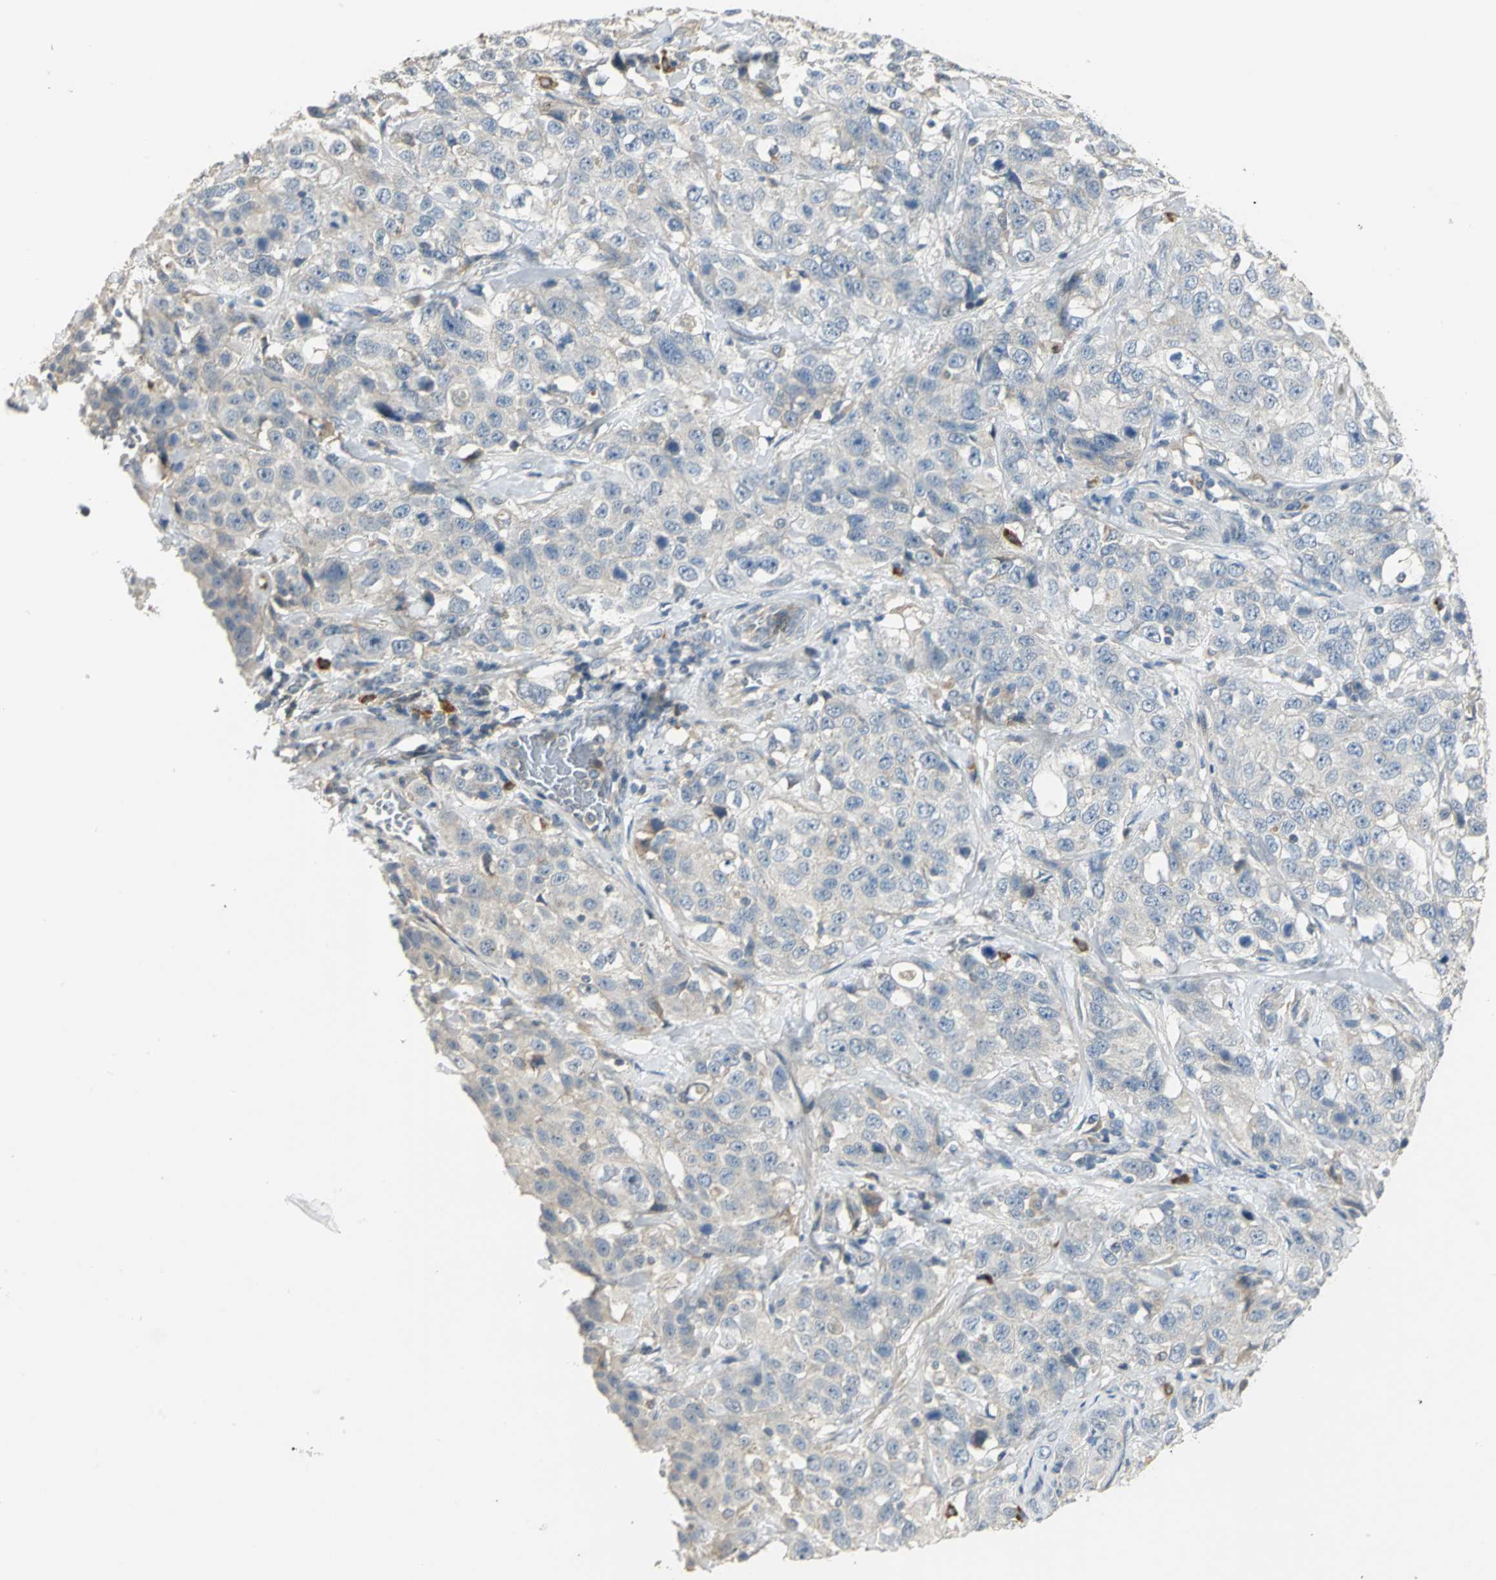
{"staining": {"intensity": "negative", "quantity": "none", "location": "none"}, "tissue": "stomach cancer", "cell_type": "Tumor cells", "image_type": "cancer", "snomed": [{"axis": "morphology", "description": "Normal tissue, NOS"}, {"axis": "morphology", "description": "Adenocarcinoma, NOS"}, {"axis": "topography", "description": "Stomach"}], "caption": "Tumor cells are negative for protein expression in human adenocarcinoma (stomach).", "gene": "PROC", "patient": {"sex": "male", "age": 48}}